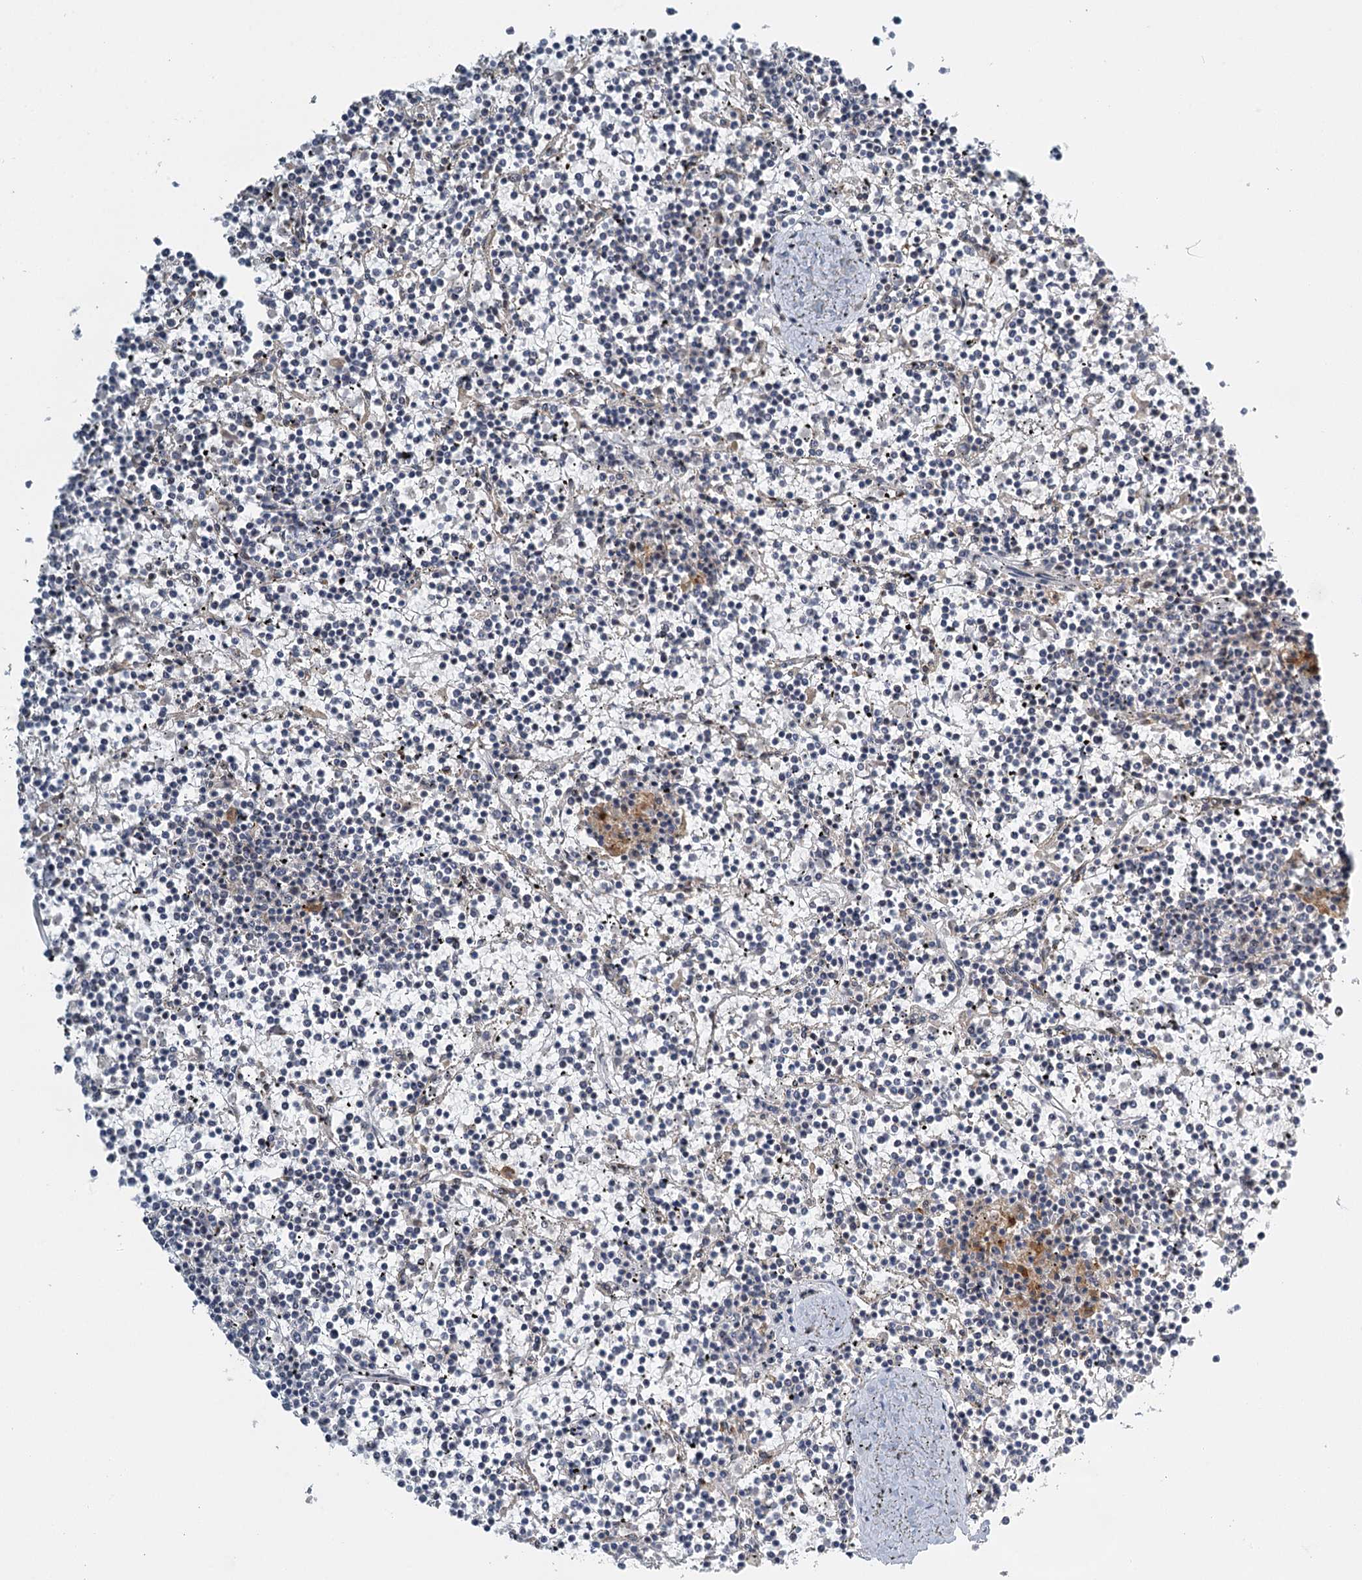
{"staining": {"intensity": "negative", "quantity": "none", "location": "none"}, "tissue": "lymphoma", "cell_type": "Tumor cells", "image_type": "cancer", "snomed": [{"axis": "morphology", "description": "Malignant lymphoma, non-Hodgkin's type, Low grade"}, {"axis": "topography", "description": "Spleen"}], "caption": "Micrograph shows no significant protein expression in tumor cells of low-grade malignant lymphoma, non-Hodgkin's type.", "gene": "TREX1", "patient": {"sex": "female", "age": 19}}